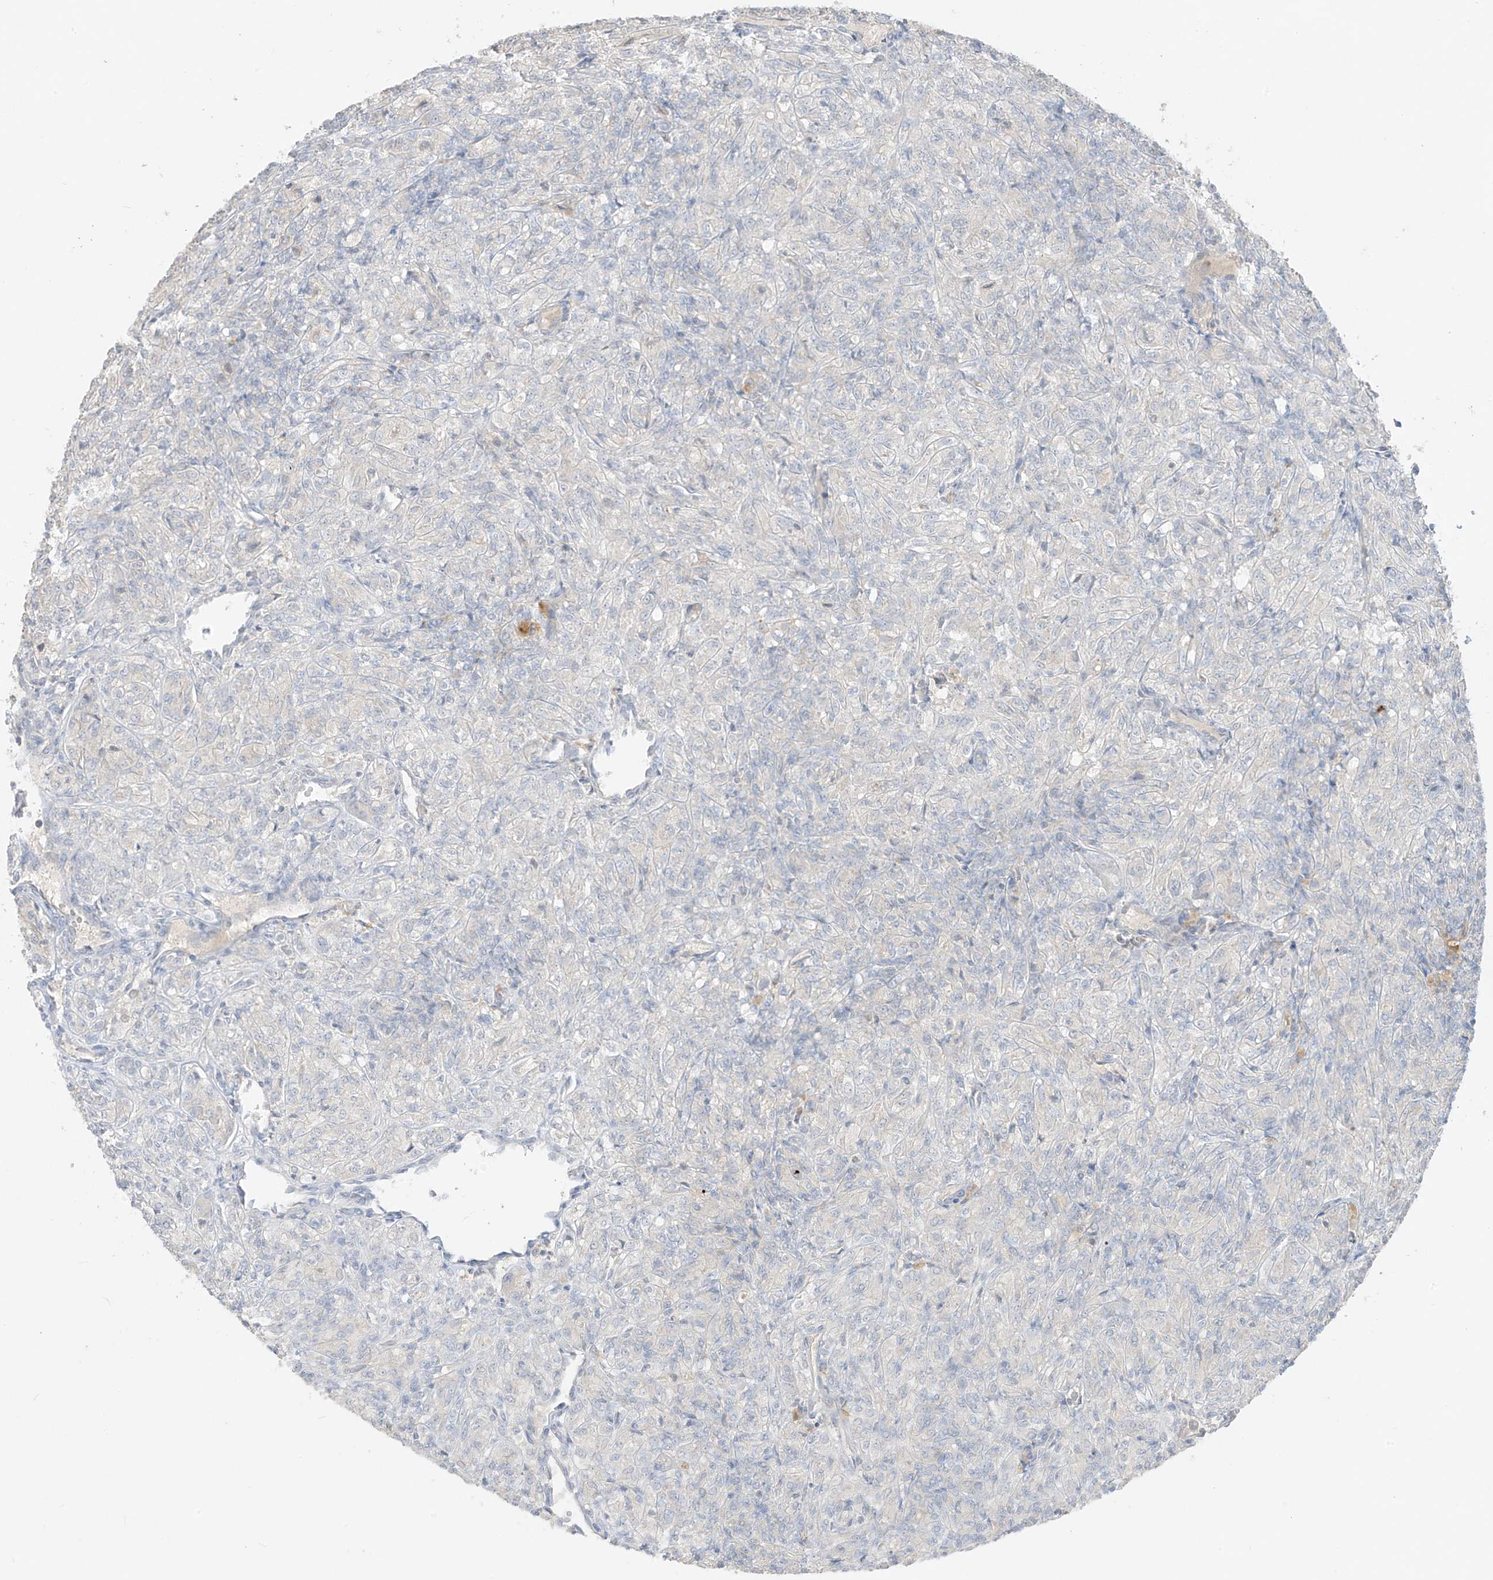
{"staining": {"intensity": "negative", "quantity": "none", "location": "none"}, "tissue": "renal cancer", "cell_type": "Tumor cells", "image_type": "cancer", "snomed": [{"axis": "morphology", "description": "Adenocarcinoma, NOS"}, {"axis": "topography", "description": "Kidney"}], "caption": "An IHC photomicrograph of renal cancer (adenocarcinoma) is shown. There is no staining in tumor cells of renal cancer (adenocarcinoma).", "gene": "ANGEL2", "patient": {"sex": "male", "age": 77}}